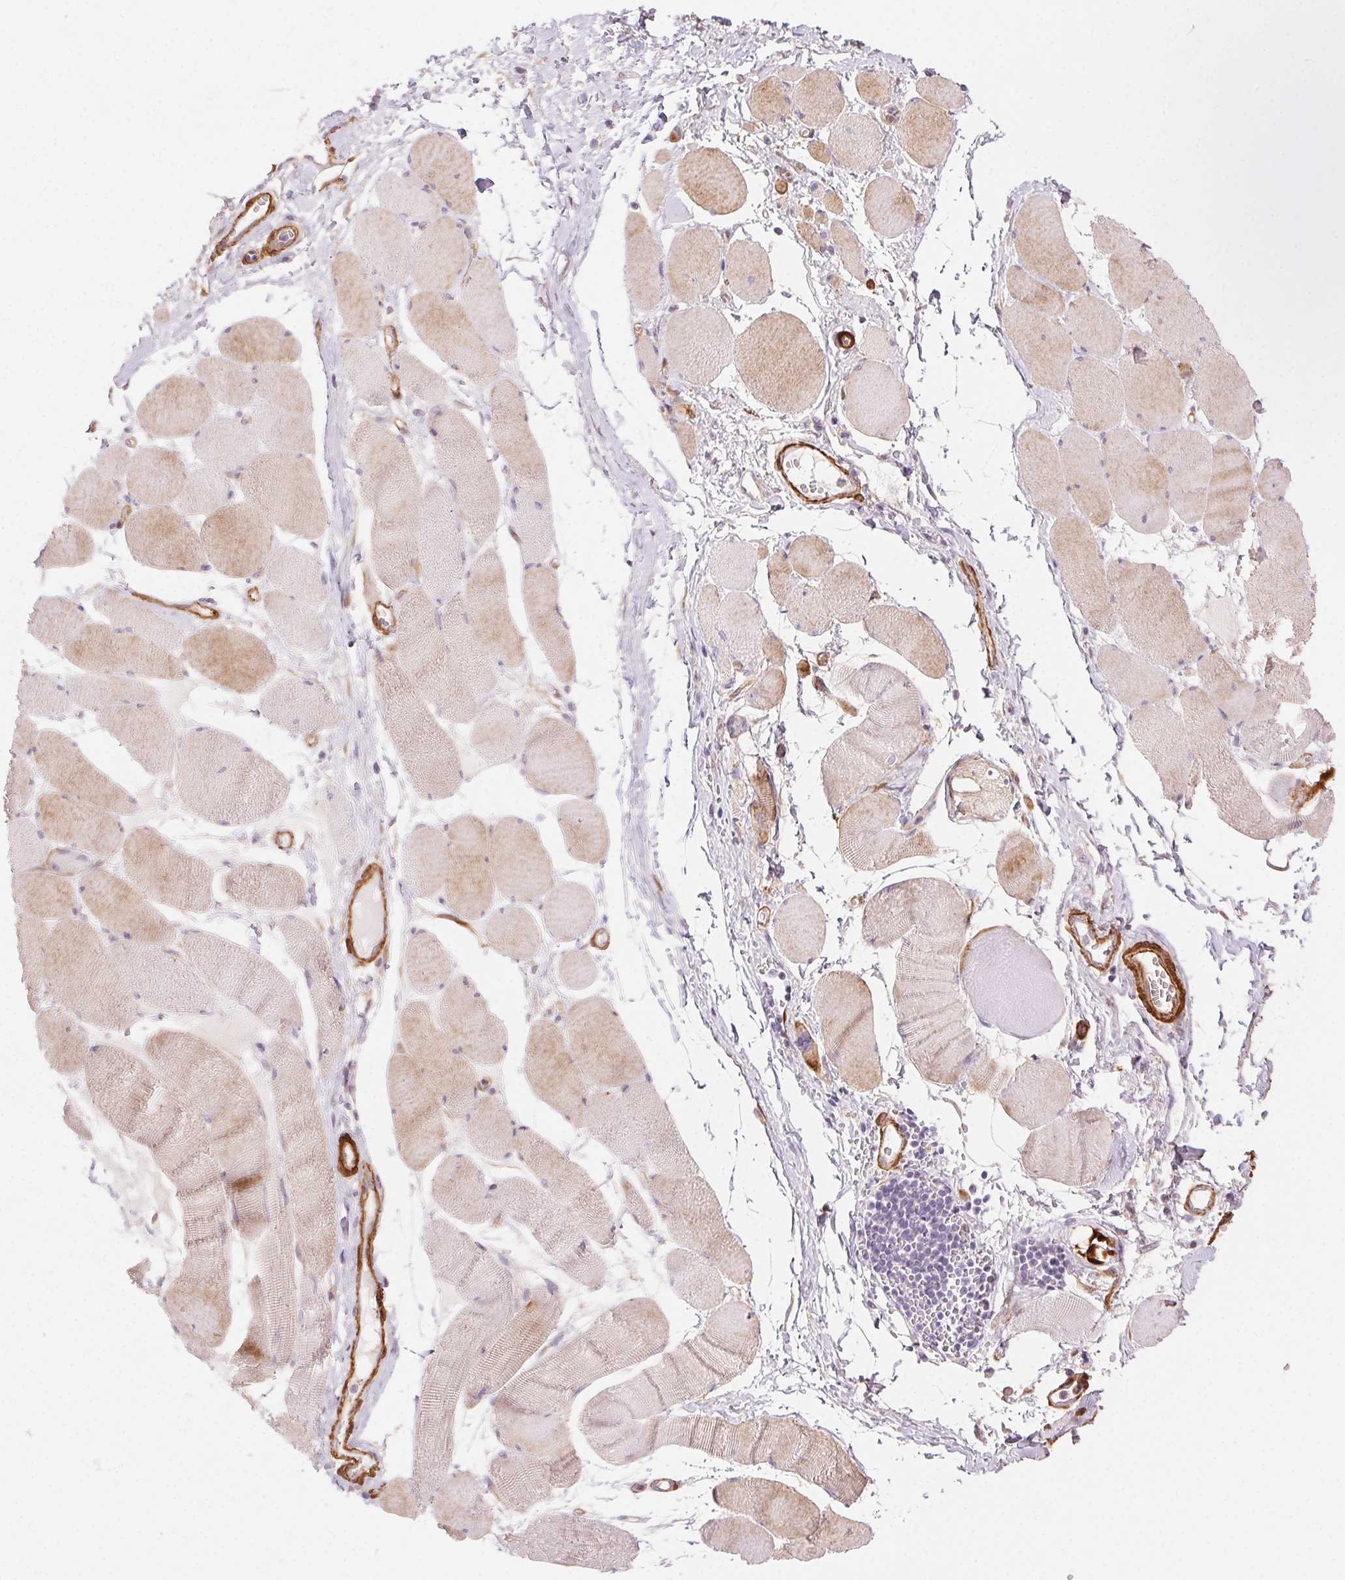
{"staining": {"intensity": "weak", "quantity": "25%-75%", "location": "cytoplasmic/membranous"}, "tissue": "skeletal muscle", "cell_type": "Myocytes", "image_type": "normal", "snomed": [{"axis": "morphology", "description": "Normal tissue, NOS"}, {"axis": "topography", "description": "Skeletal muscle"}], "caption": "Protein analysis of unremarkable skeletal muscle demonstrates weak cytoplasmic/membranous positivity in about 25%-75% of myocytes. (Stains: DAB in brown, nuclei in blue, Microscopy: brightfield microscopy at high magnification).", "gene": "GPX8", "patient": {"sex": "female", "age": 75}}